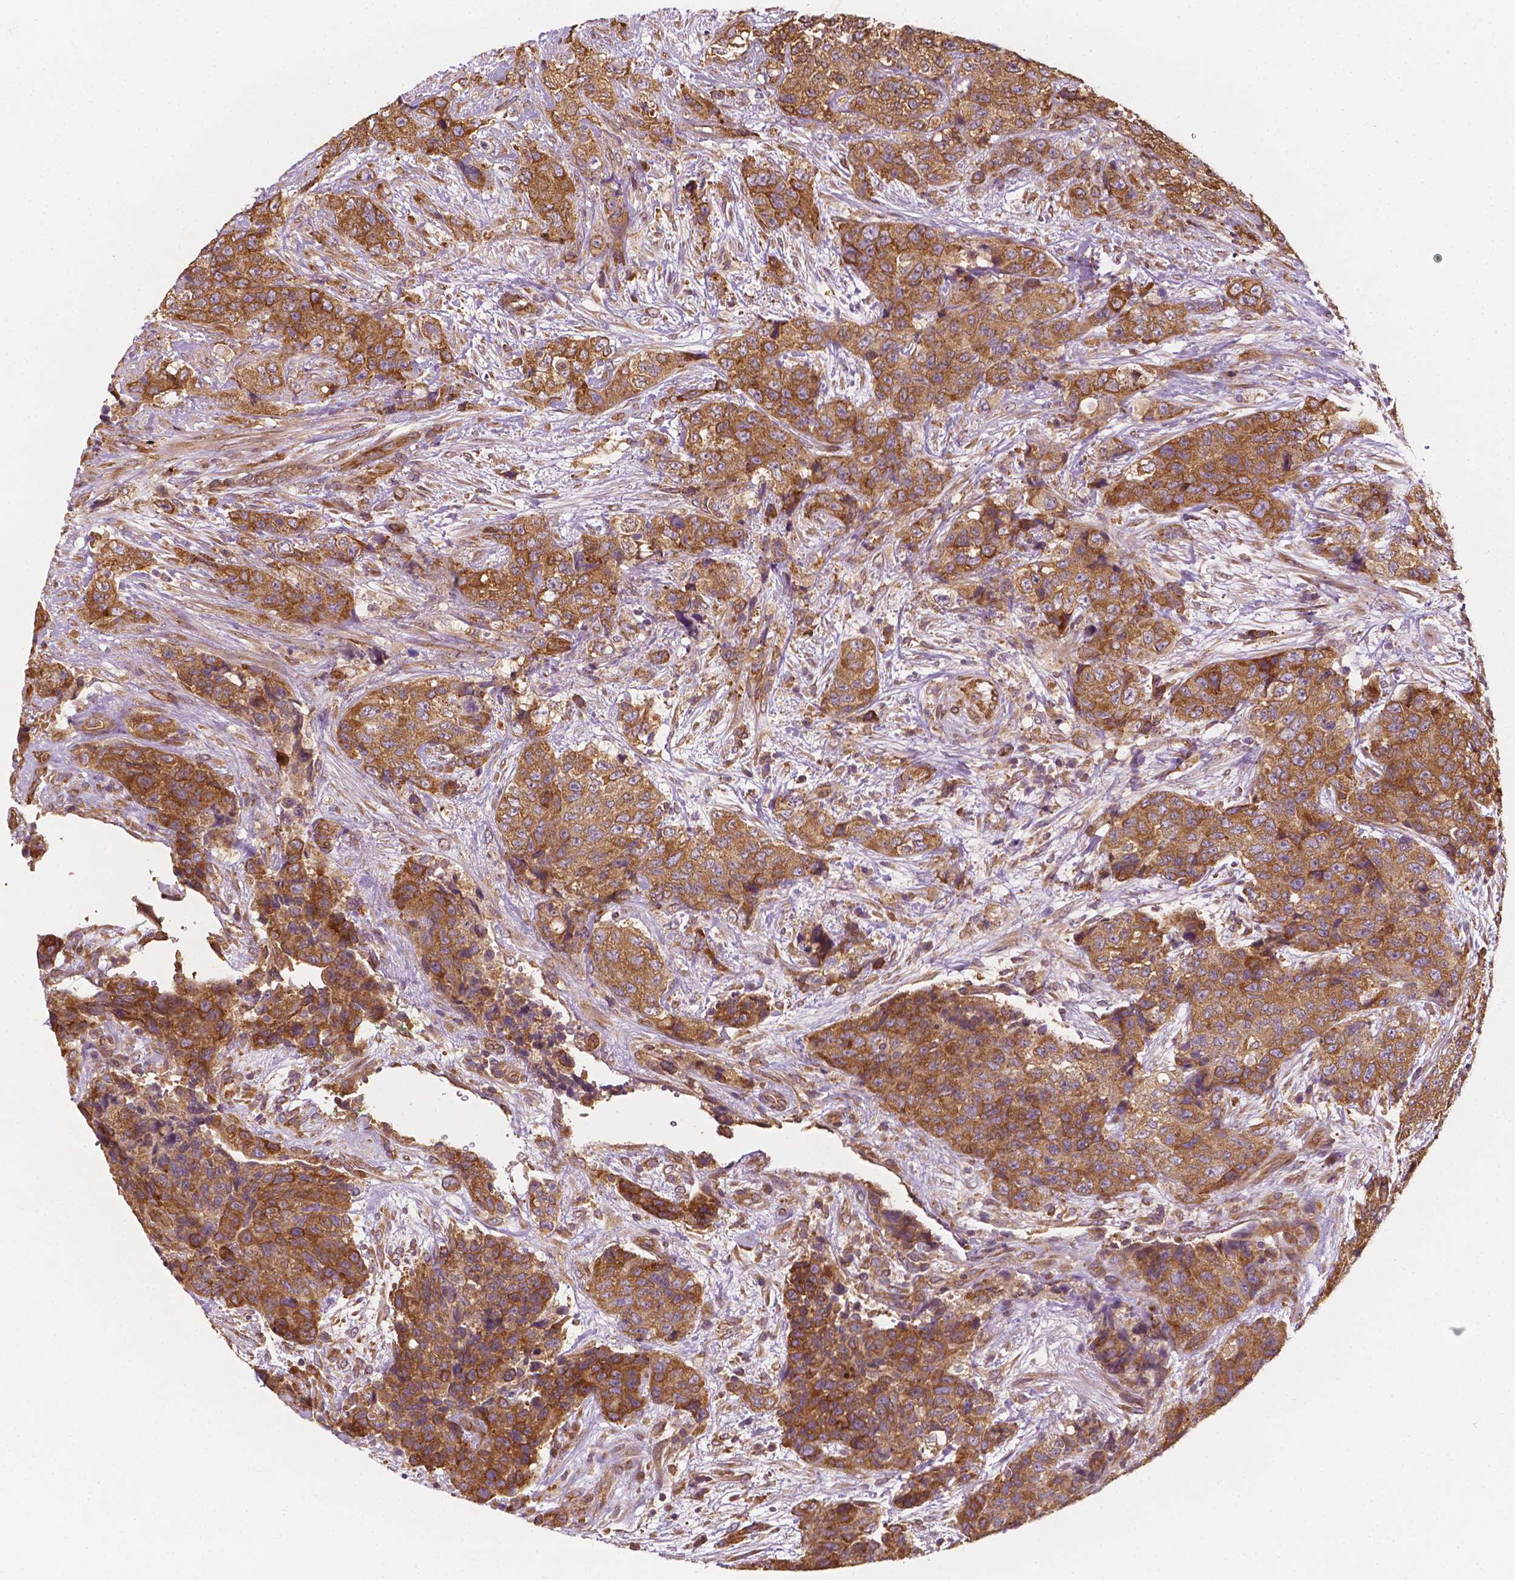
{"staining": {"intensity": "moderate", "quantity": ">75%", "location": "cytoplasmic/membranous"}, "tissue": "urothelial cancer", "cell_type": "Tumor cells", "image_type": "cancer", "snomed": [{"axis": "morphology", "description": "Urothelial carcinoma, High grade"}, {"axis": "topography", "description": "Urinary bladder"}], "caption": "A high-resolution image shows immunohistochemistry (IHC) staining of urothelial carcinoma (high-grade), which exhibits moderate cytoplasmic/membranous staining in about >75% of tumor cells.", "gene": "G3BP1", "patient": {"sex": "female", "age": 78}}